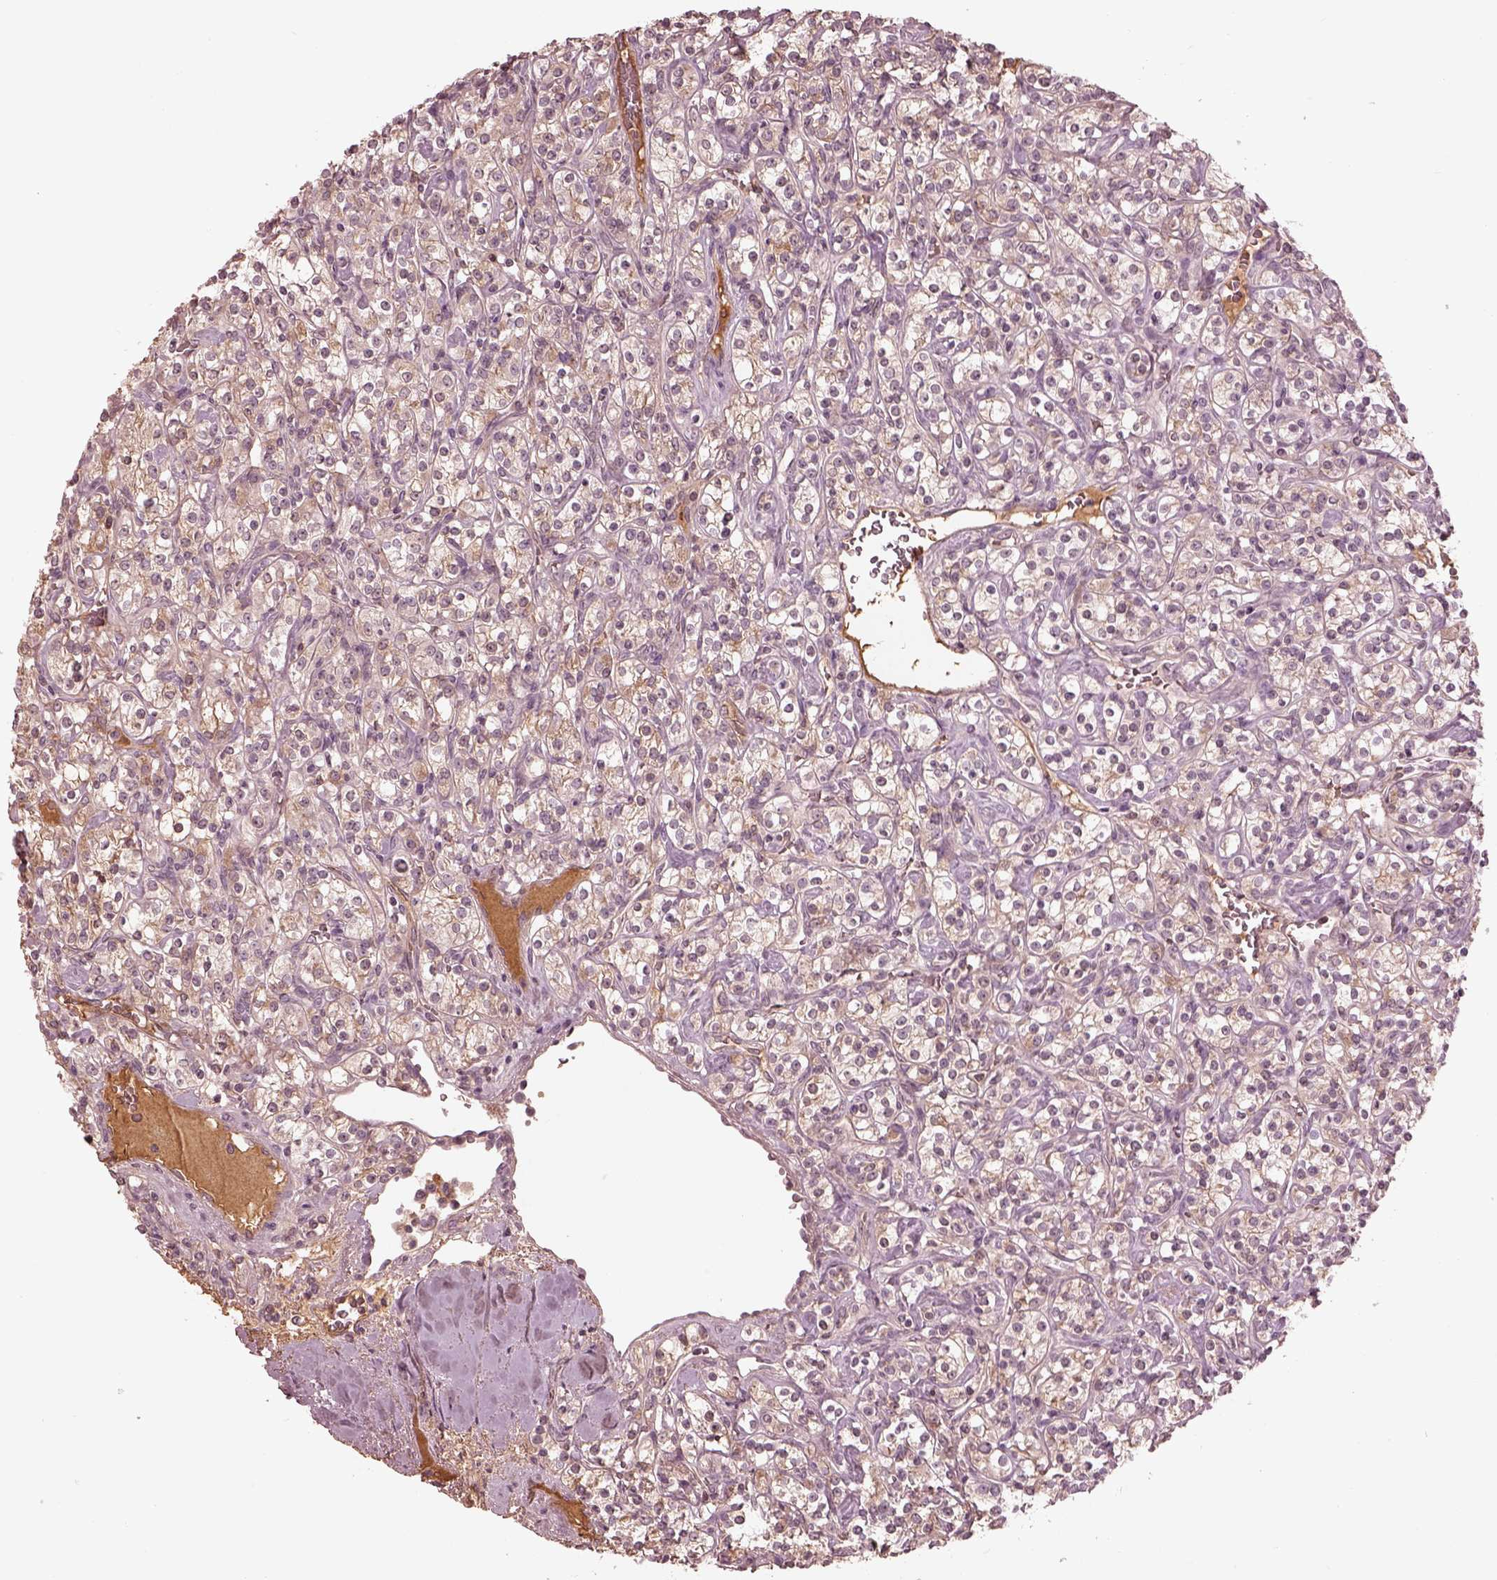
{"staining": {"intensity": "negative", "quantity": "none", "location": "none"}, "tissue": "renal cancer", "cell_type": "Tumor cells", "image_type": "cancer", "snomed": [{"axis": "morphology", "description": "Adenocarcinoma, NOS"}, {"axis": "topography", "description": "Kidney"}], "caption": "Immunohistochemical staining of renal cancer displays no significant positivity in tumor cells.", "gene": "TF", "patient": {"sex": "male", "age": 77}}